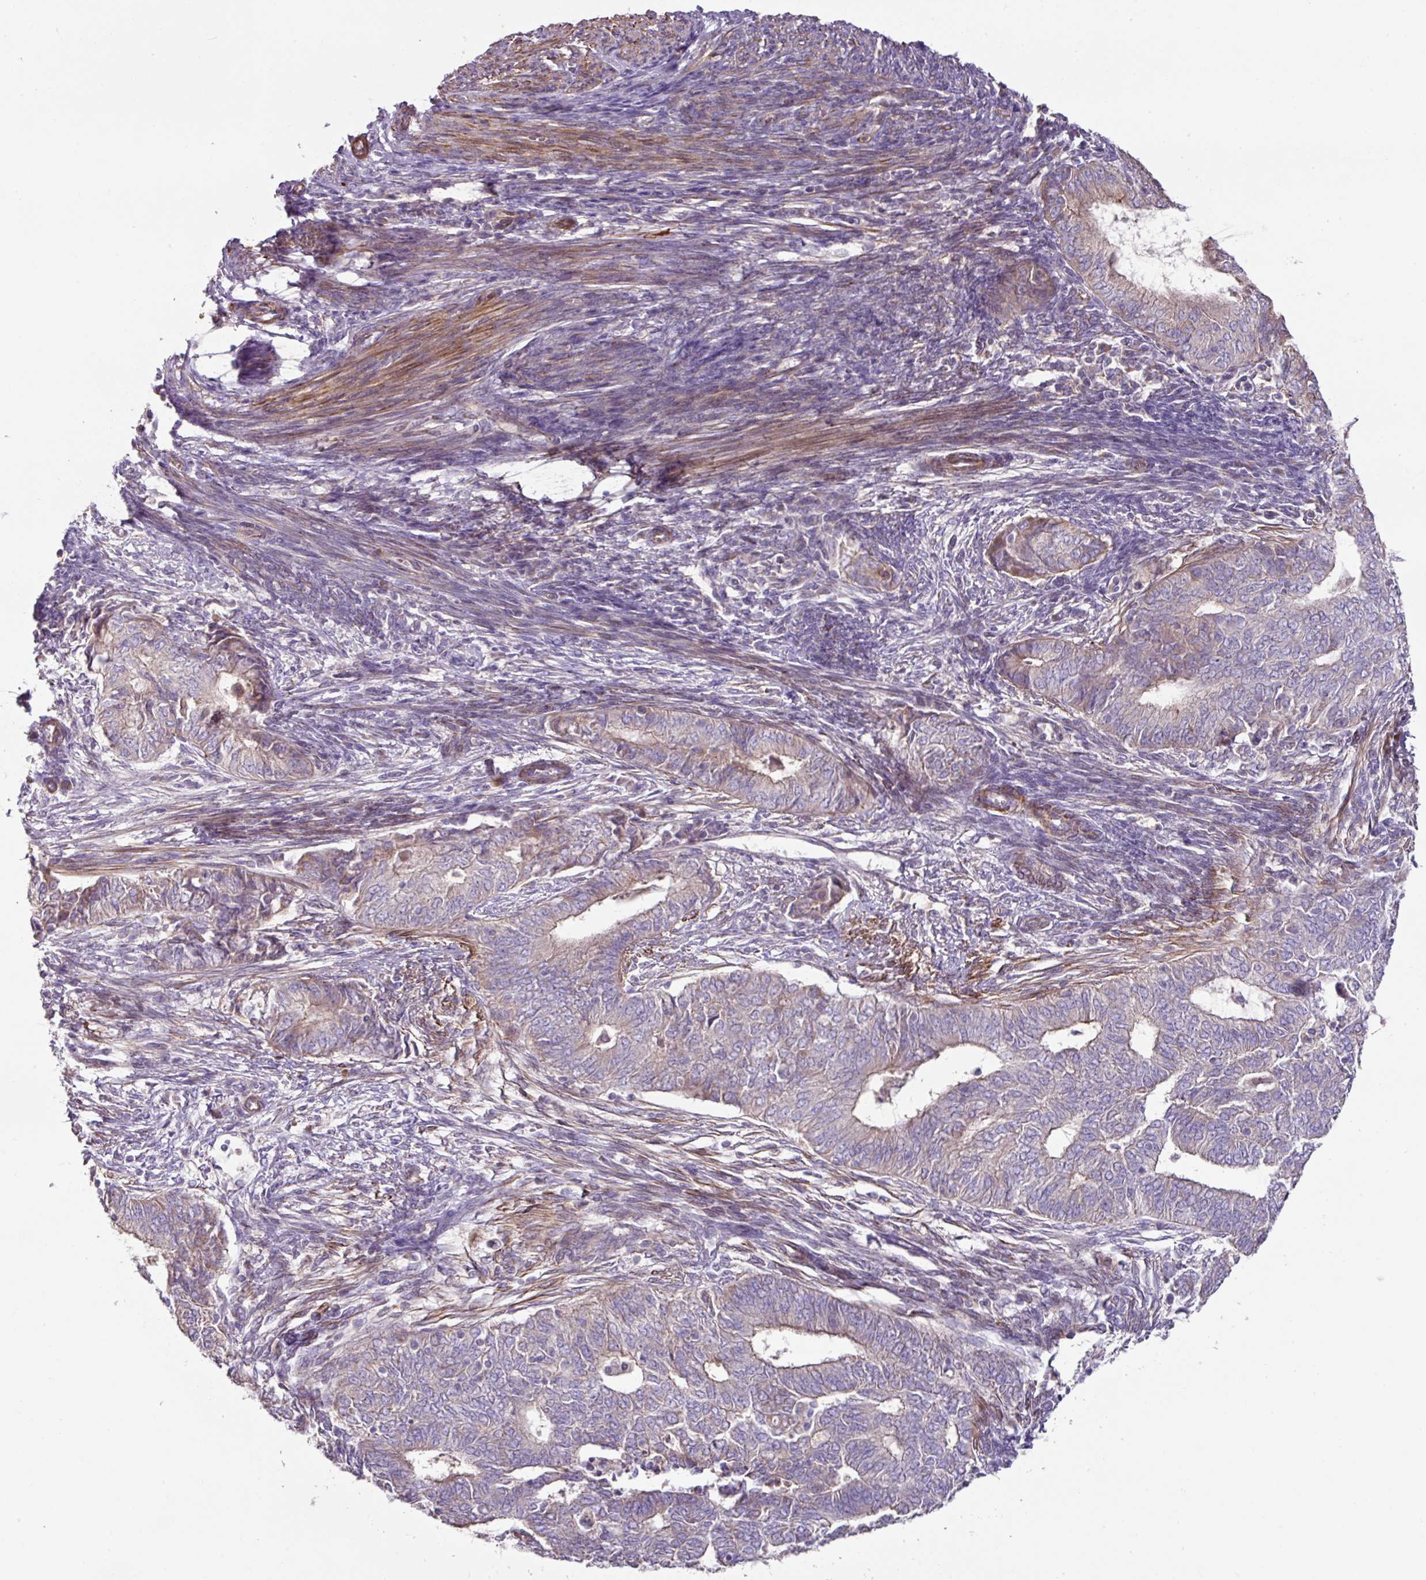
{"staining": {"intensity": "weak", "quantity": "<25%", "location": "cytoplasmic/membranous"}, "tissue": "endometrial cancer", "cell_type": "Tumor cells", "image_type": "cancer", "snomed": [{"axis": "morphology", "description": "Adenocarcinoma, NOS"}, {"axis": "topography", "description": "Endometrium"}], "caption": "This is an immunohistochemistry (IHC) image of human adenocarcinoma (endometrial). There is no staining in tumor cells.", "gene": "MRRF", "patient": {"sex": "female", "age": 62}}